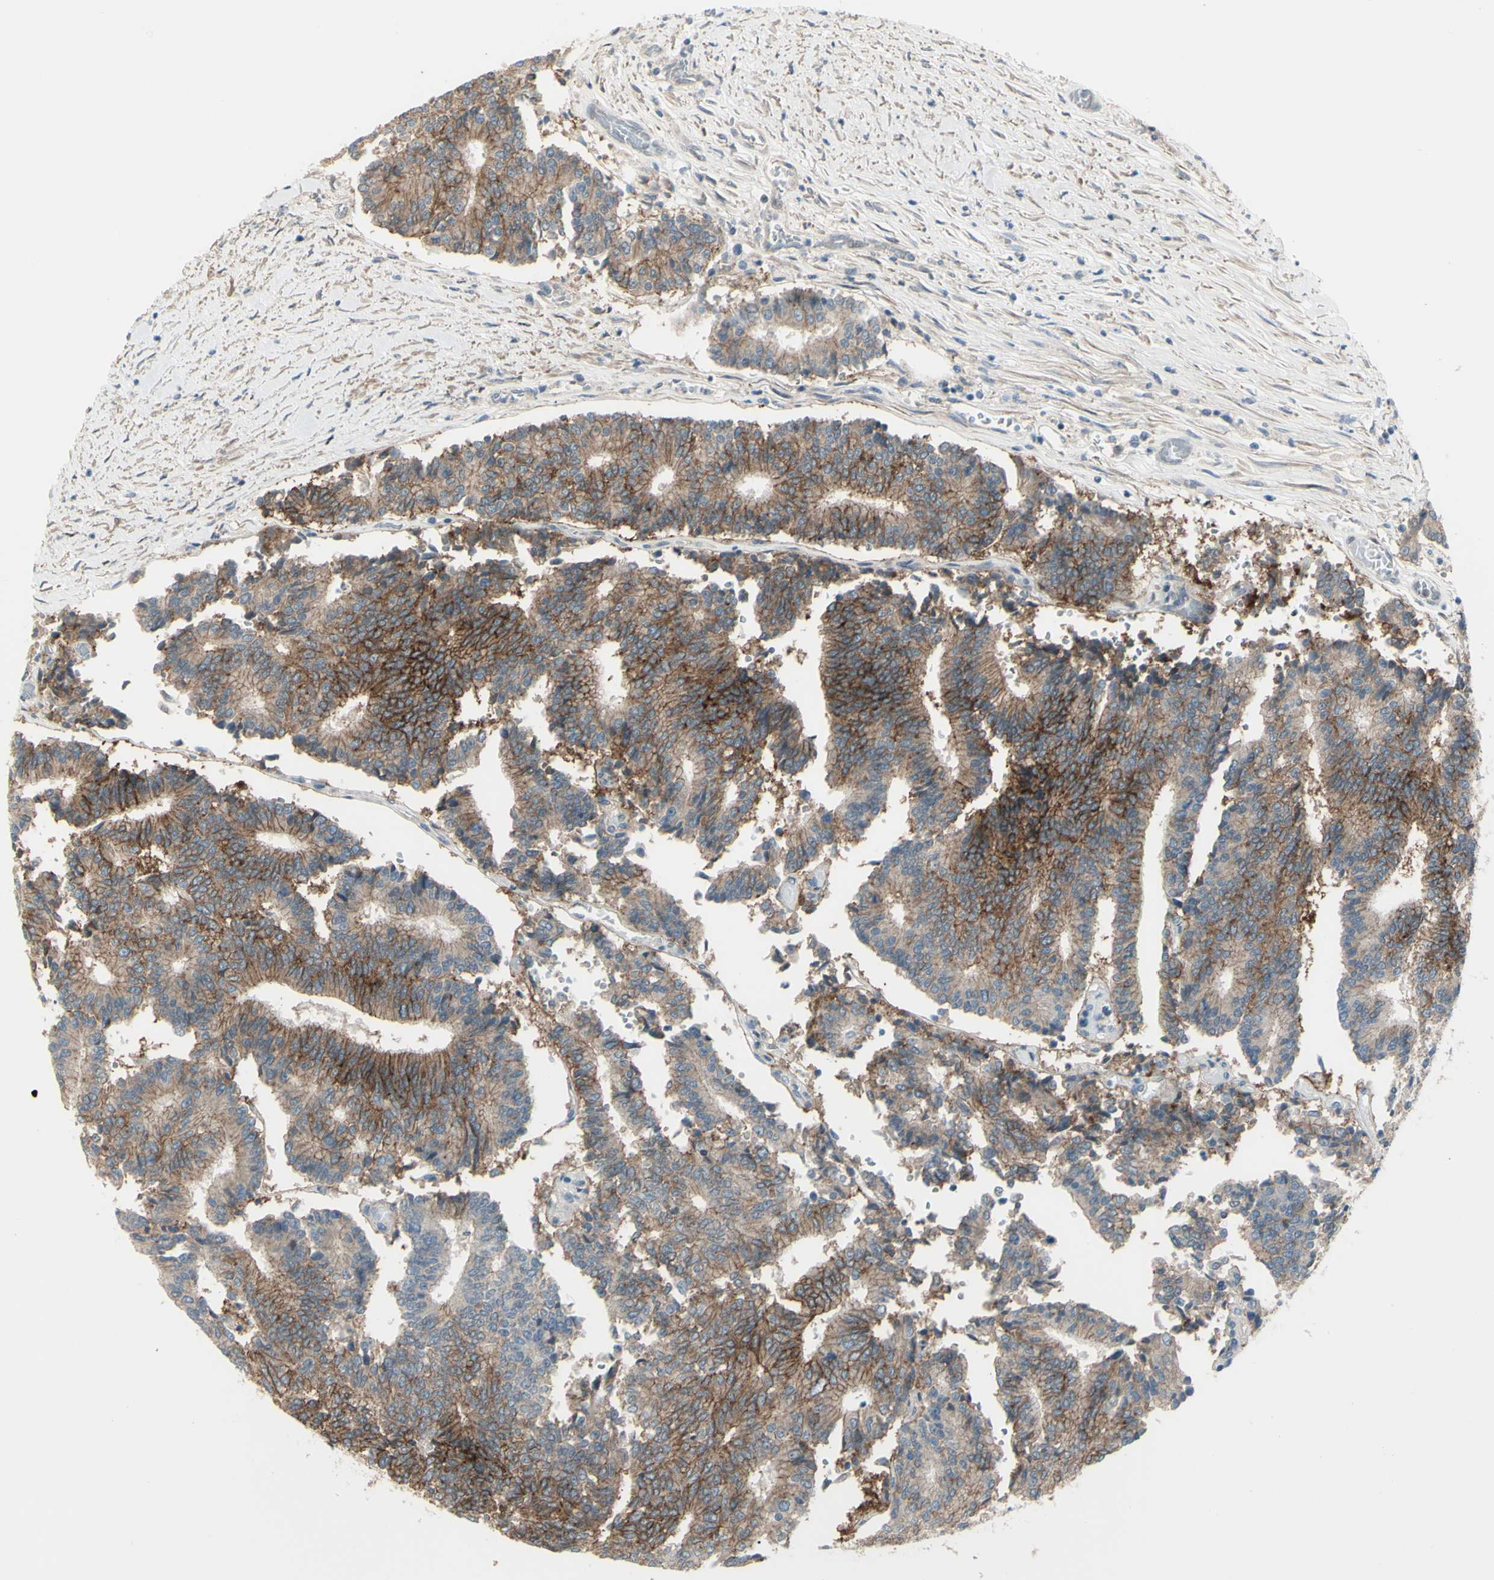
{"staining": {"intensity": "strong", "quantity": ">75%", "location": "cytoplasmic/membranous"}, "tissue": "prostate cancer", "cell_type": "Tumor cells", "image_type": "cancer", "snomed": [{"axis": "morphology", "description": "Normal tissue, NOS"}, {"axis": "morphology", "description": "Adenocarcinoma, High grade"}, {"axis": "topography", "description": "Prostate"}, {"axis": "topography", "description": "Seminal veicle"}], "caption": "A brown stain highlights strong cytoplasmic/membranous expression of a protein in human prostate adenocarcinoma (high-grade) tumor cells.", "gene": "LRRK1", "patient": {"sex": "male", "age": 55}}